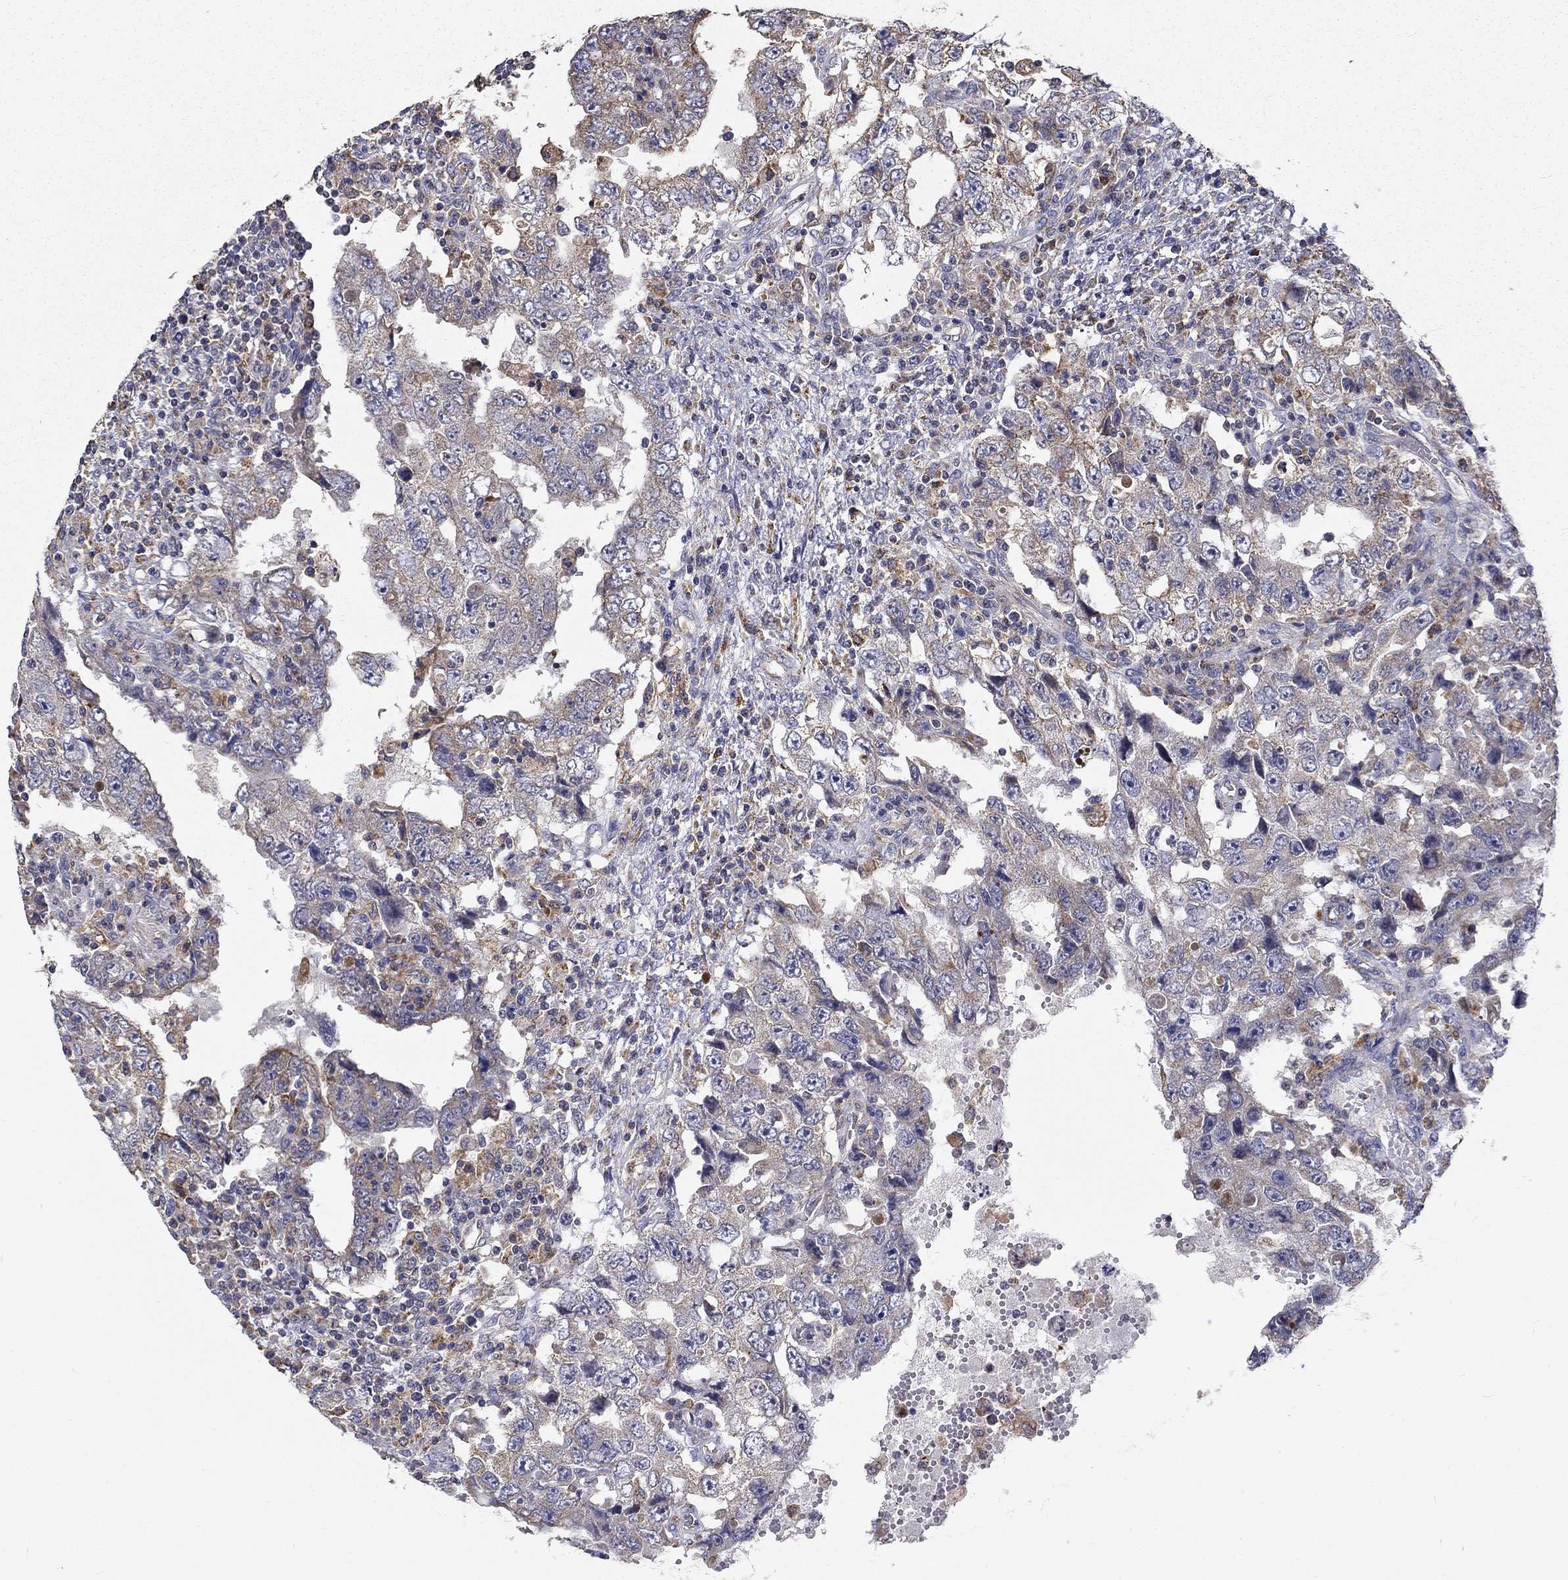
{"staining": {"intensity": "weak", "quantity": "<25%", "location": "cytoplasmic/membranous"}, "tissue": "testis cancer", "cell_type": "Tumor cells", "image_type": "cancer", "snomed": [{"axis": "morphology", "description": "Carcinoma, Embryonal, NOS"}, {"axis": "topography", "description": "Testis"}], "caption": "Testis cancer (embryonal carcinoma) stained for a protein using immunohistochemistry (IHC) displays no expression tumor cells.", "gene": "ALDH4A1", "patient": {"sex": "male", "age": 26}}